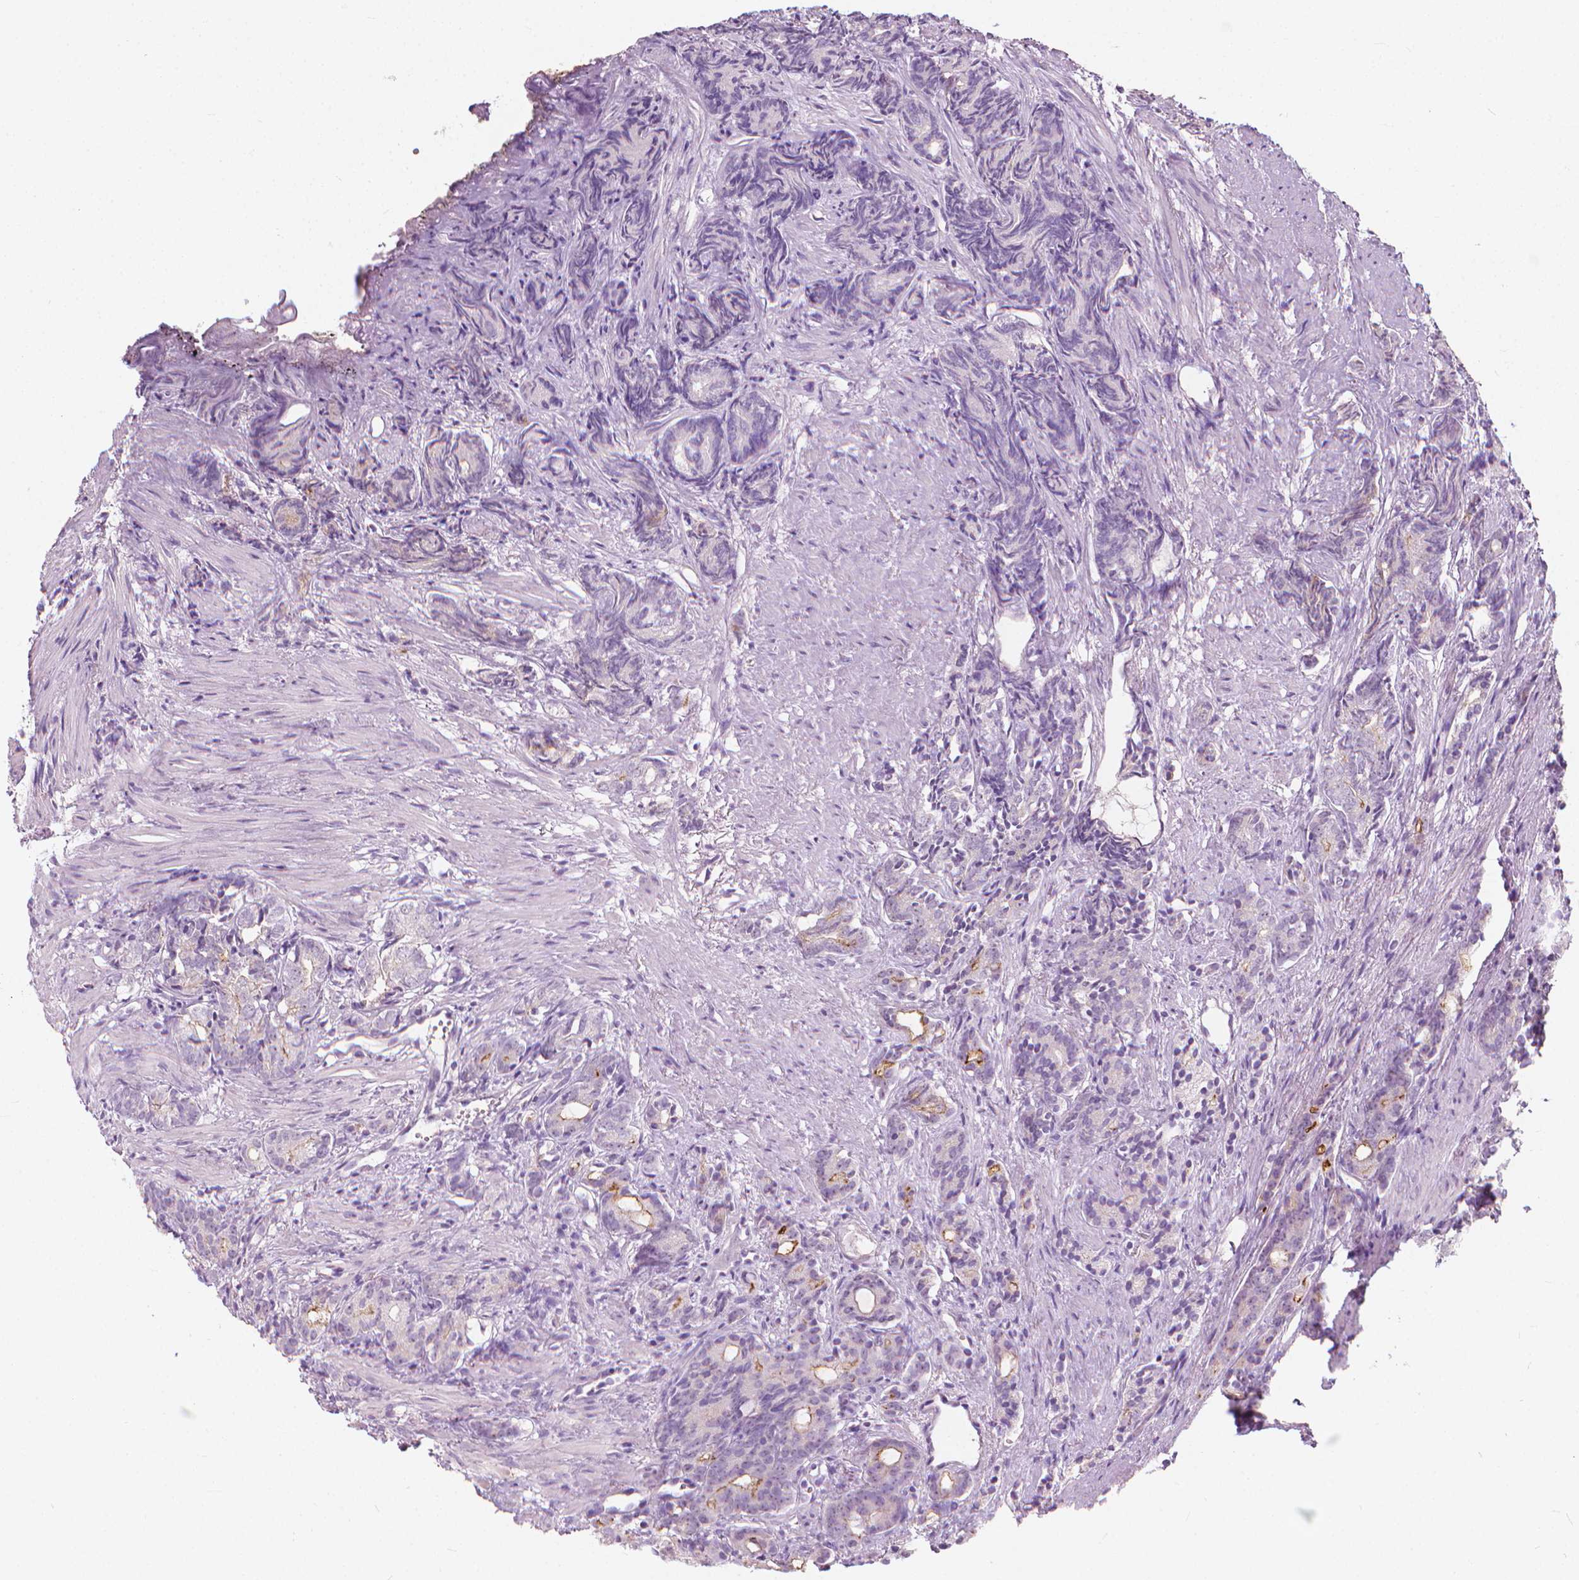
{"staining": {"intensity": "negative", "quantity": "none", "location": "none"}, "tissue": "prostate cancer", "cell_type": "Tumor cells", "image_type": "cancer", "snomed": [{"axis": "morphology", "description": "Adenocarcinoma, High grade"}, {"axis": "topography", "description": "Prostate"}], "caption": "Immunohistochemistry image of adenocarcinoma (high-grade) (prostate) stained for a protein (brown), which reveals no positivity in tumor cells.", "gene": "GPRC5A", "patient": {"sex": "male", "age": 84}}